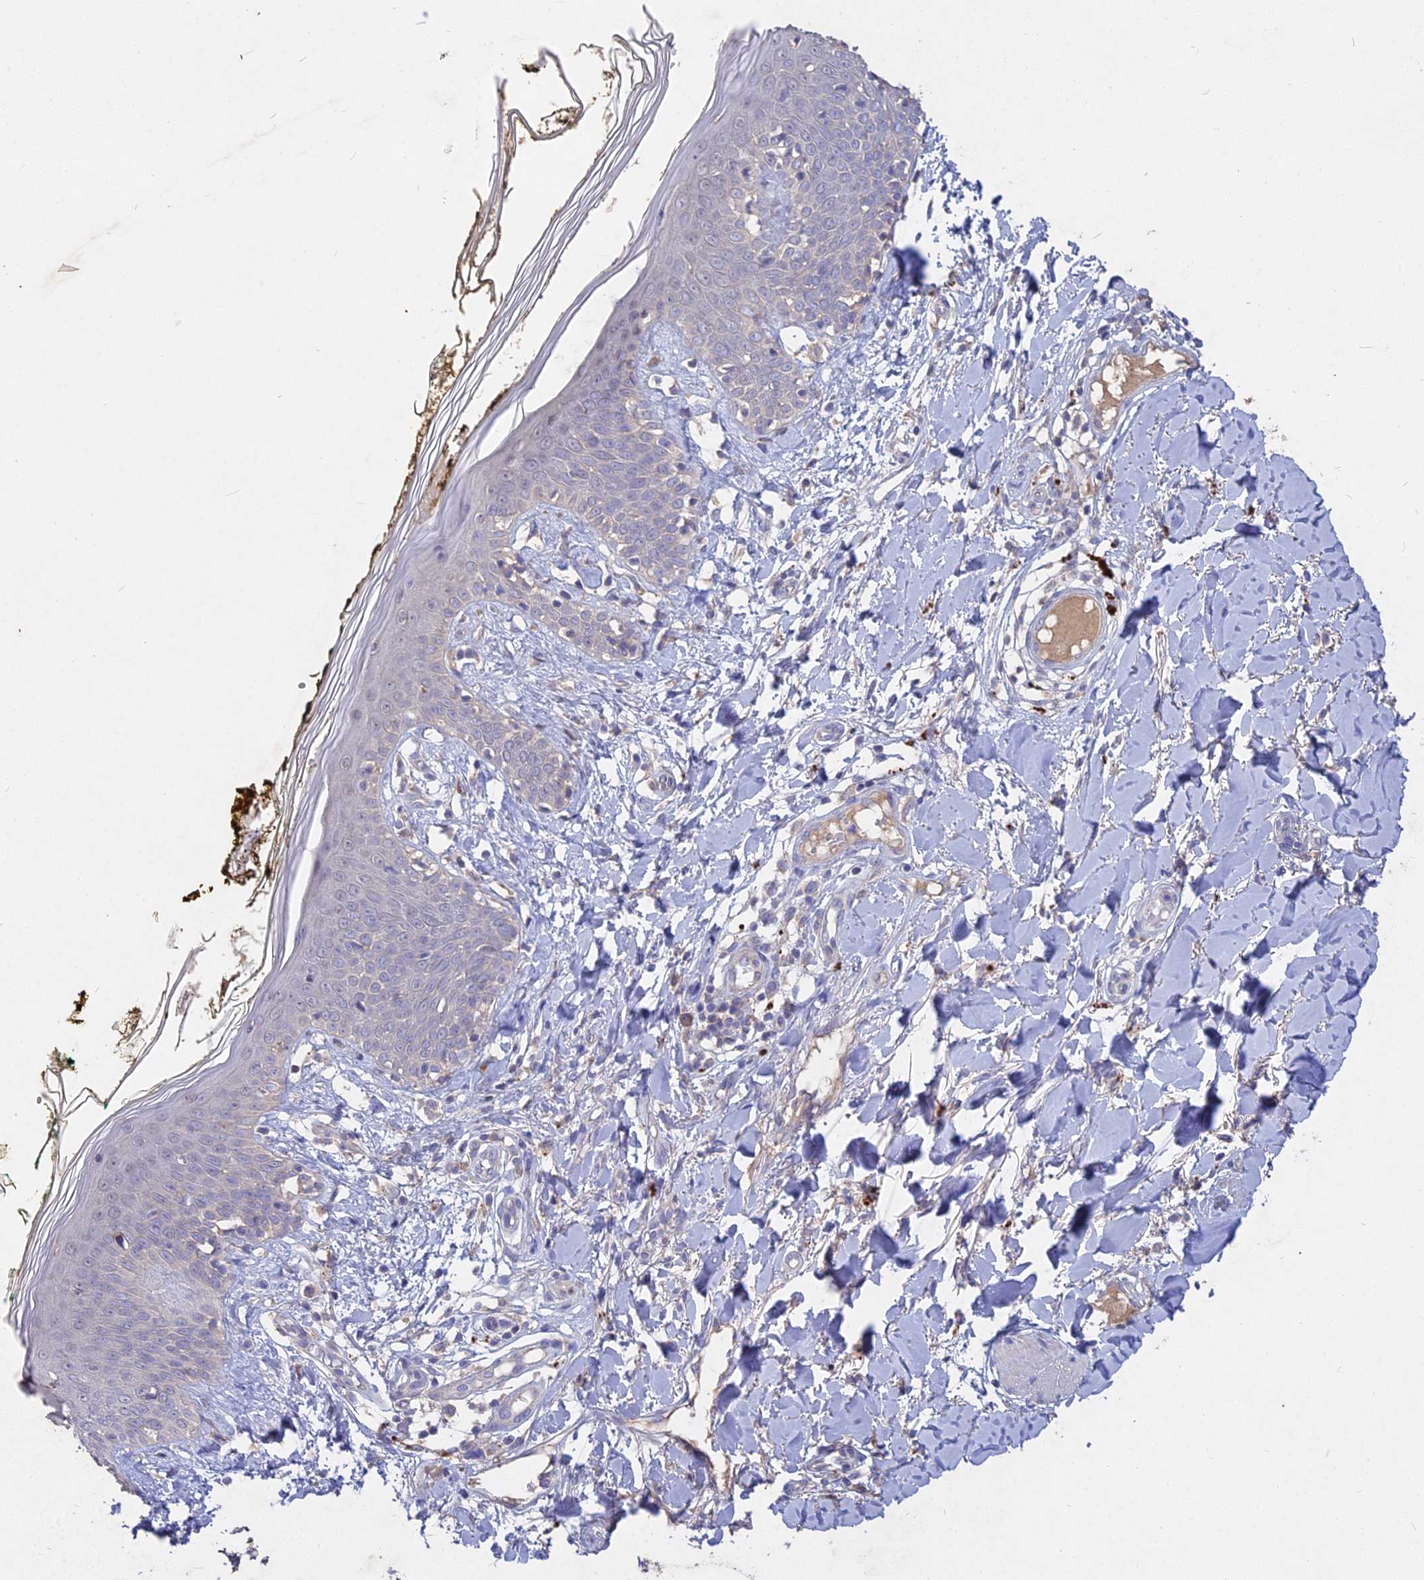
{"staining": {"intensity": "negative", "quantity": "none", "location": "none"}, "tissue": "skin", "cell_type": "Fibroblasts", "image_type": "normal", "snomed": [{"axis": "morphology", "description": "Normal tissue, NOS"}, {"axis": "topography", "description": "Skin"}], "caption": "Skin was stained to show a protein in brown. There is no significant expression in fibroblasts.", "gene": "SLC26A4", "patient": {"sex": "female", "age": 34}}